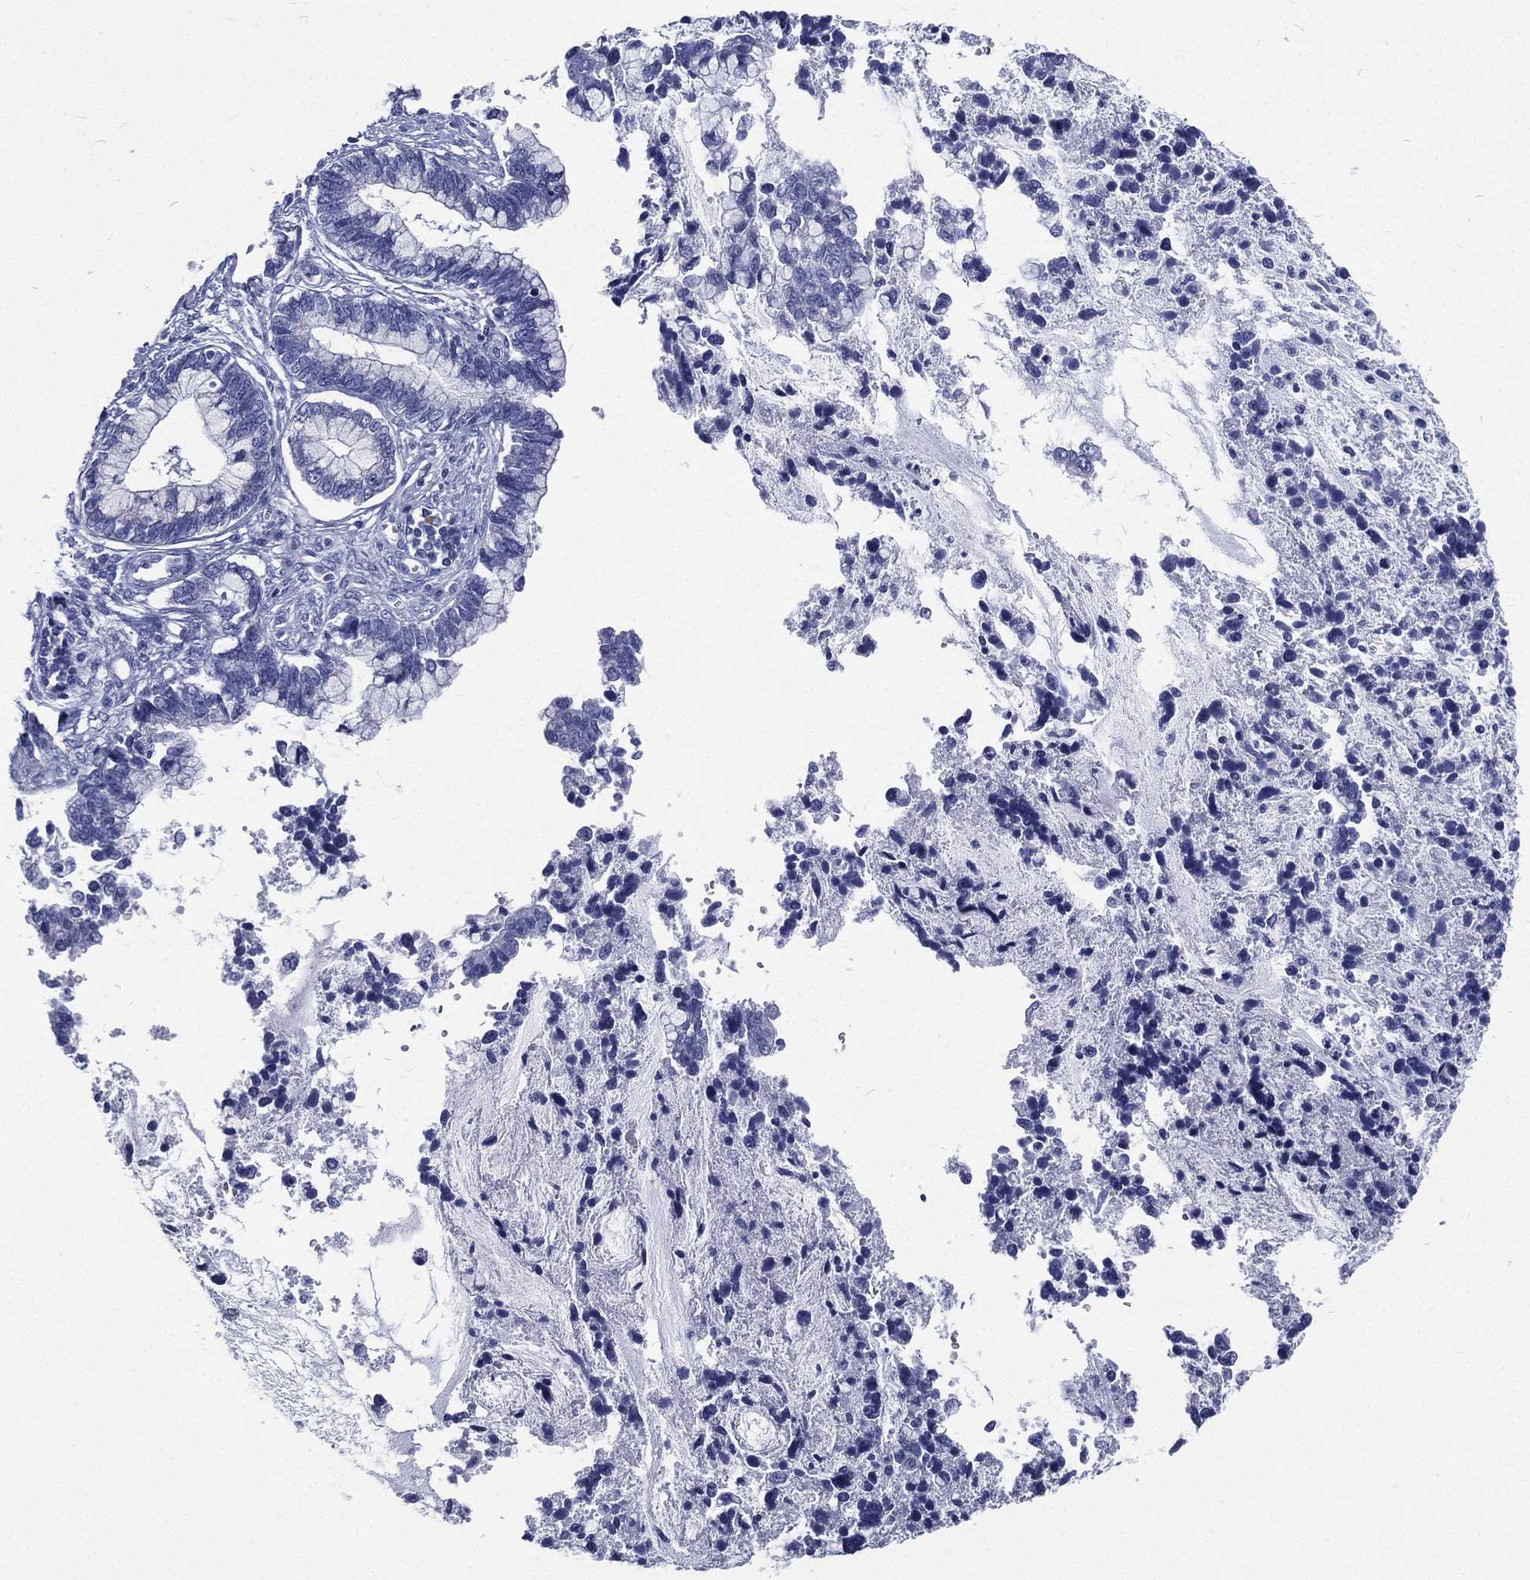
{"staining": {"intensity": "negative", "quantity": "none", "location": "none"}, "tissue": "cervical cancer", "cell_type": "Tumor cells", "image_type": "cancer", "snomed": [{"axis": "morphology", "description": "Adenocarcinoma, NOS"}, {"axis": "topography", "description": "Cervix"}], "caption": "A high-resolution micrograph shows immunohistochemistry (IHC) staining of cervical adenocarcinoma, which displays no significant staining in tumor cells. (DAB IHC visualized using brightfield microscopy, high magnification).", "gene": "RSPH4A", "patient": {"sex": "female", "age": 44}}